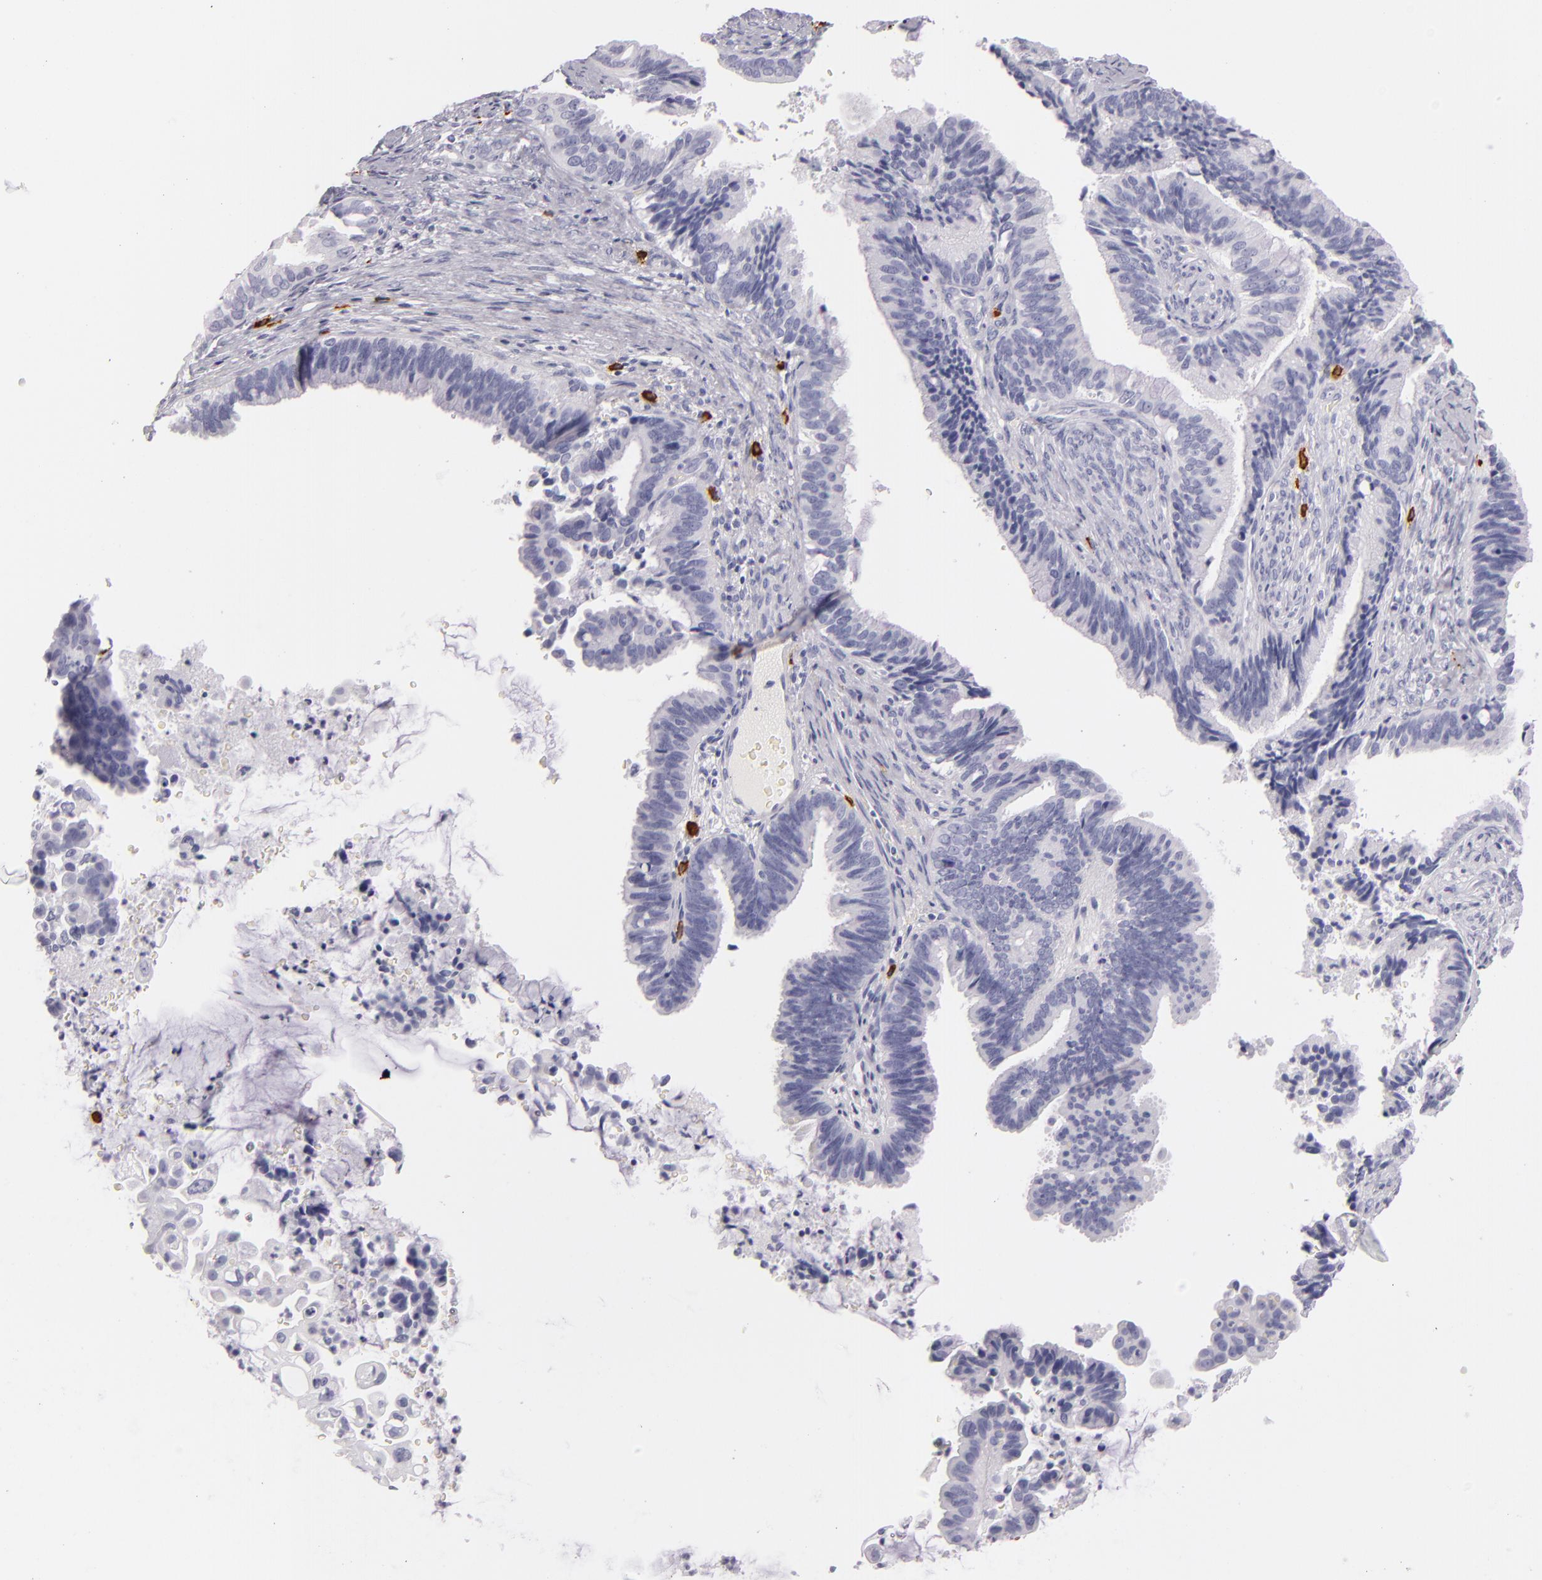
{"staining": {"intensity": "negative", "quantity": "none", "location": "none"}, "tissue": "cervical cancer", "cell_type": "Tumor cells", "image_type": "cancer", "snomed": [{"axis": "morphology", "description": "Adenocarcinoma, NOS"}, {"axis": "topography", "description": "Cervix"}], "caption": "Cervical cancer was stained to show a protein in brown. There is no significant staining in tumor cells.", "gene": "TPSD1", "patient": {"sex": "female", "age": 47}}